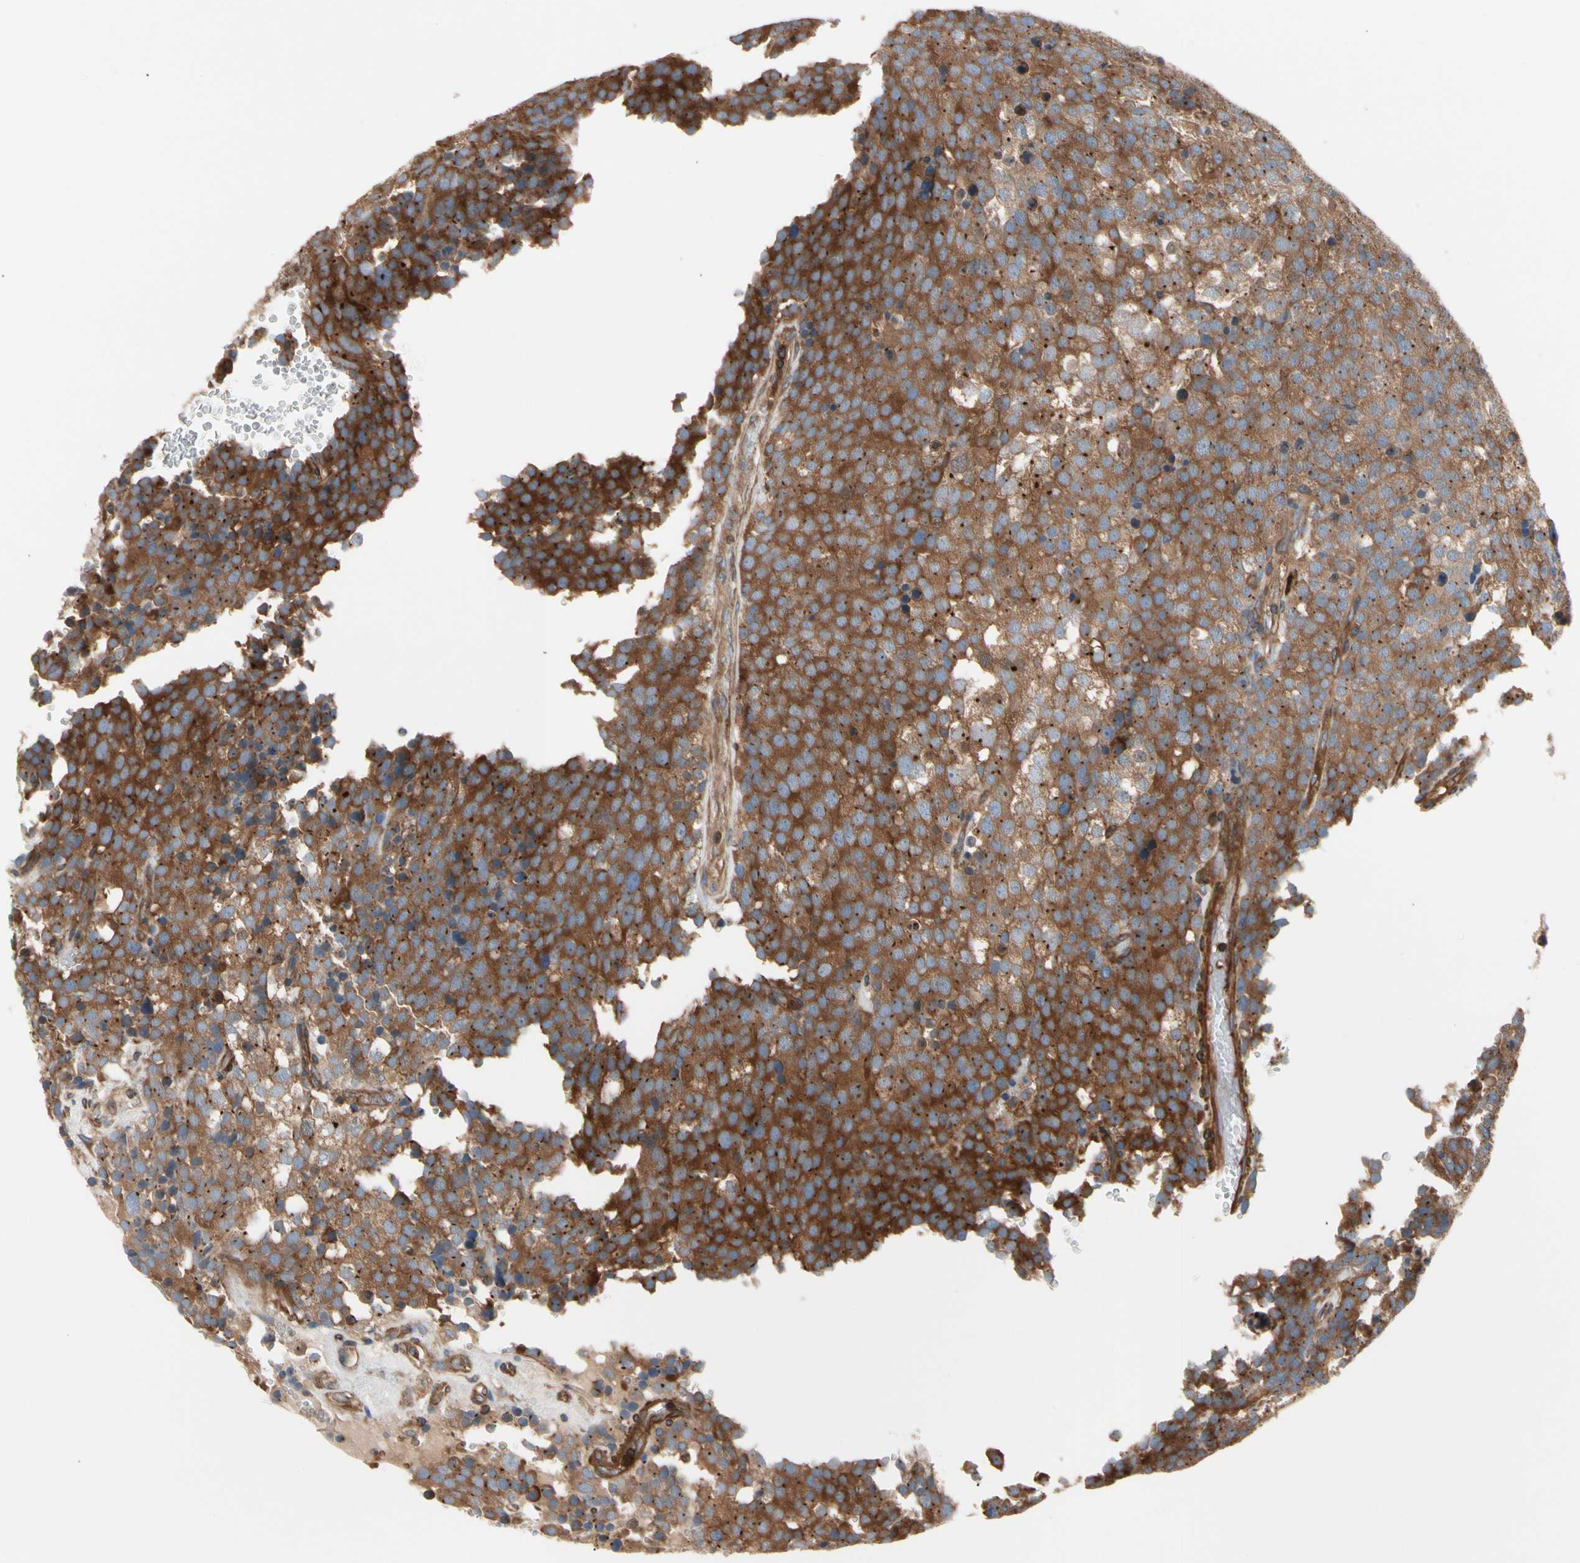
{"staining": {"intensity": "moderate", "quantity": ">75%", "location": "cytoplasmic/membranous"}, "tissue": "testis cancer", "cell_type": "Tumor cells", "image_type": "cancer", "snomed": [{"axis": "morphology", "description": "Seminoma, NOS"}, {"axis": "topography", "description": "Testis"}], "caption": "Immunohistochemistry image of seminoma (testis) stained for a protein (brown), which displays medium levels of moderate cytoplasmic/membranous expression in approximately >75% of tumor cells.", "gene": "ROCK1", "patient": {"sex": "male", "age": 71}}